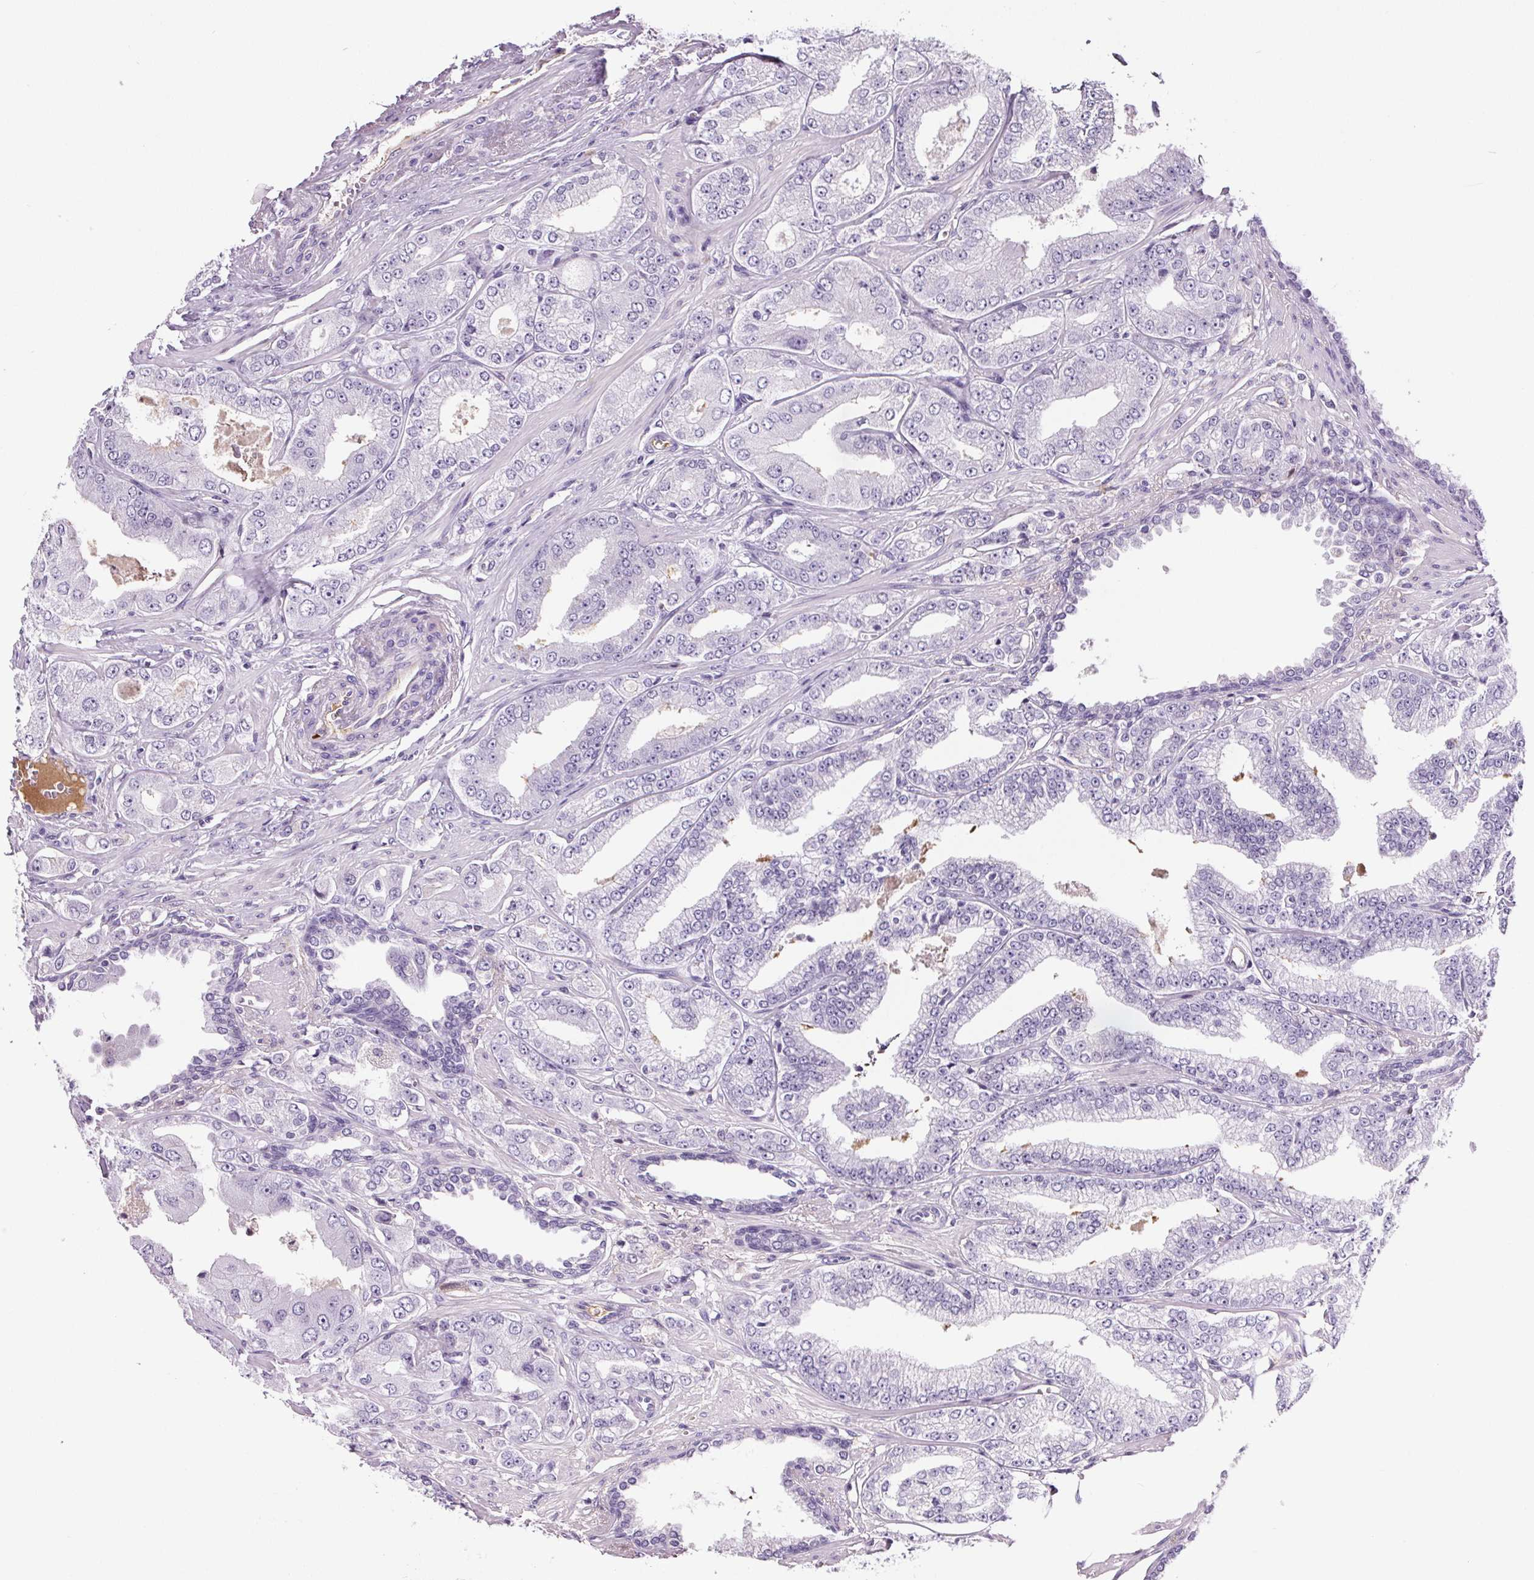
{"staining": {"intensity": "negative", "quantity": "none", "location": "none"}, "tissue": "prostate cancer", "cell_type": "Tumor cells", "image_type": "cancer", "snomed": [{"axis": "morphology", "description": "Adenocarcinoma, Low grade"}, {"axis": "topography", "description": "Prostate"}], "caption": "Tumor cells show no significant protein staining in prostate adenocarcinoma (low-grade).", "gene": "CD5L", "patient": {"sex": "male", "age": 60}}